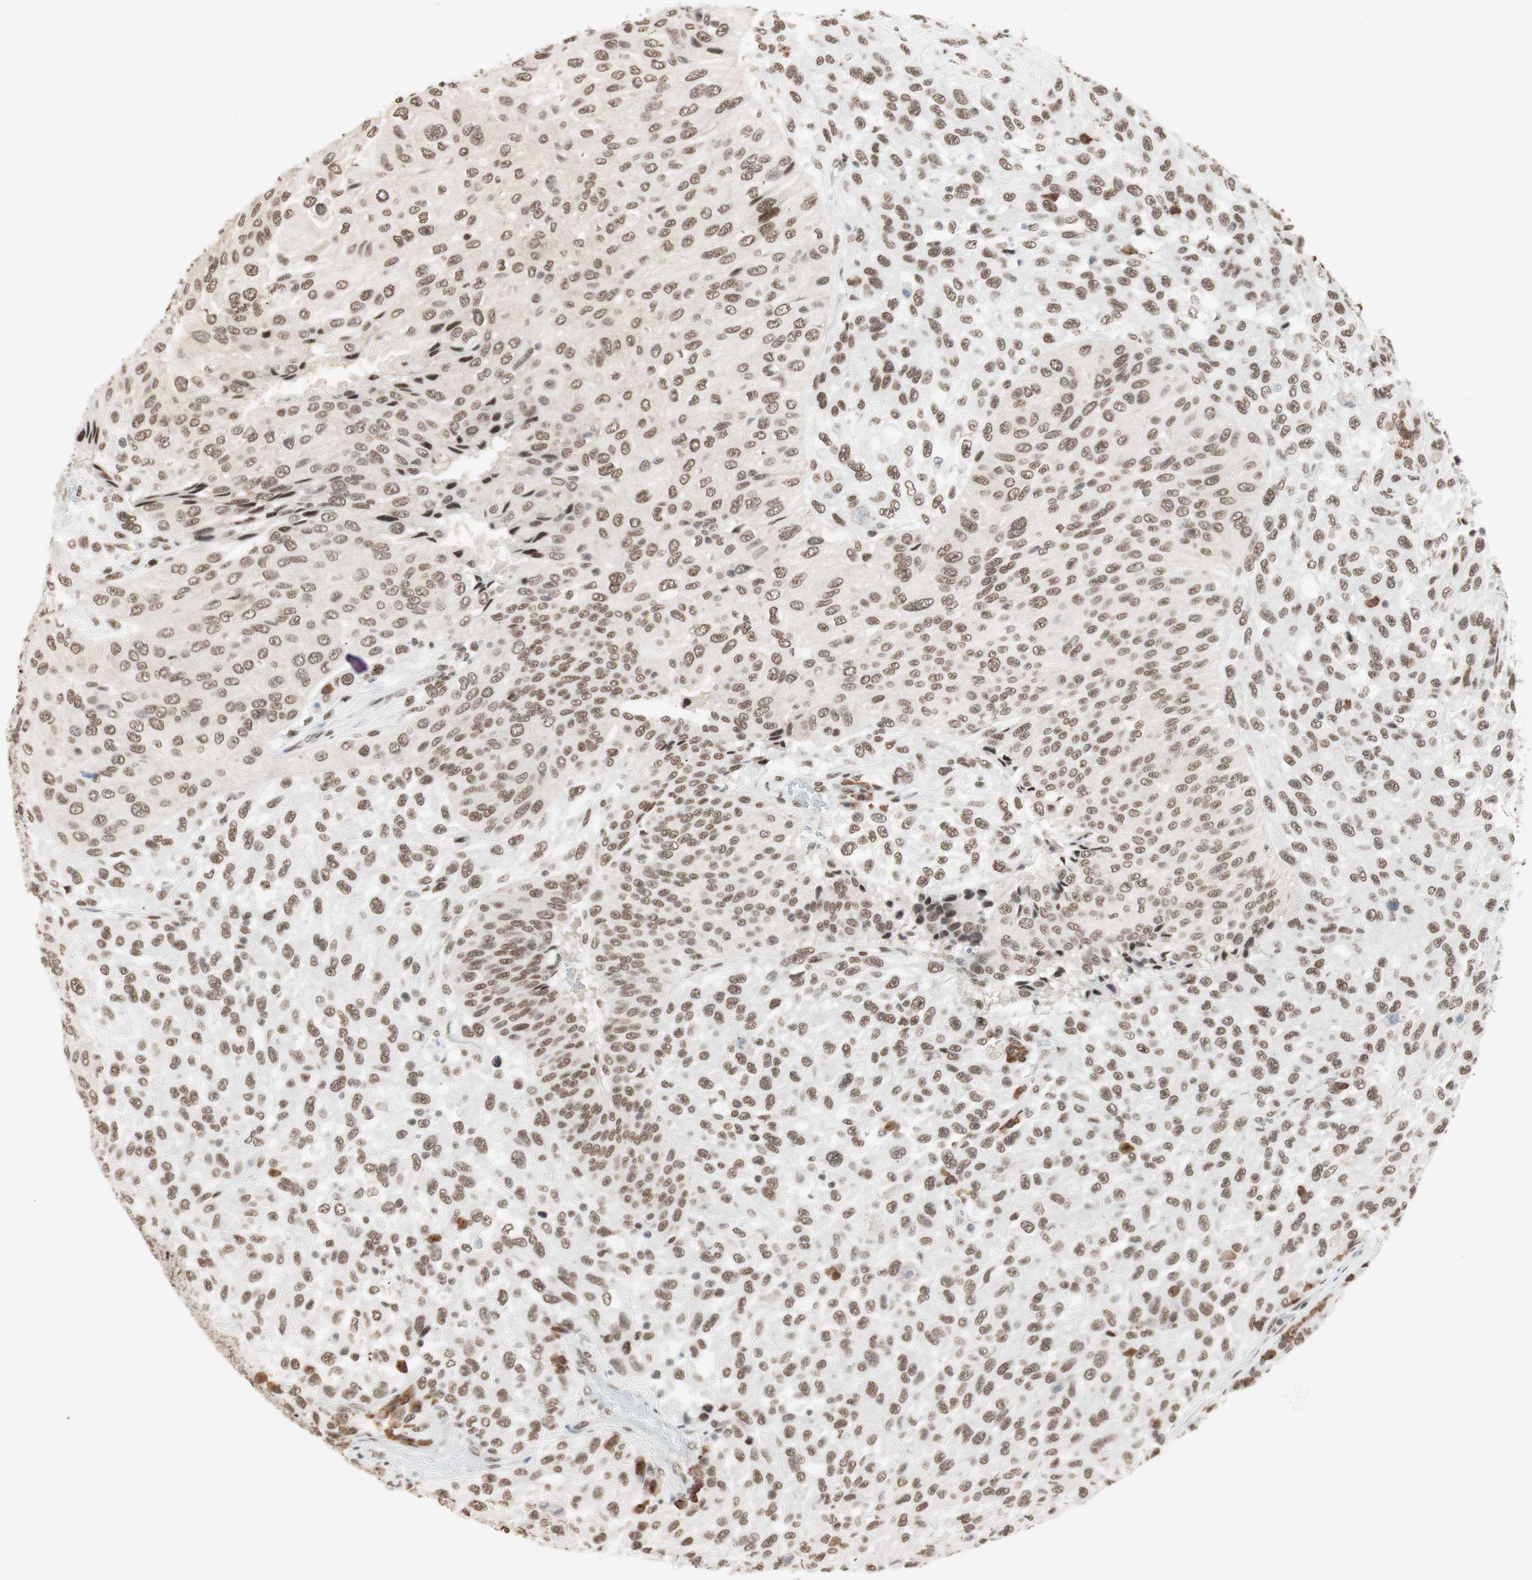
{"staining": {"intensity": "moderate", "quantity": ">75%", "location": "nuclear"}, "tissue": "urothelial cancer", "cell_type": "Tumor cells", "image_type": "cancer", "snomed": [{"axis": "morphology", "description": "Urothelial carcinoma, High grade"}, {"axis": "topography", "description": "Urinary bladder"}], "caption": "High-grade urothelial carcinoma stained for a protein shows moderate nuclear positivity in tumor cells.", "gene": "SMARCE1", "patient": {"sex": "male", "age": 66}}